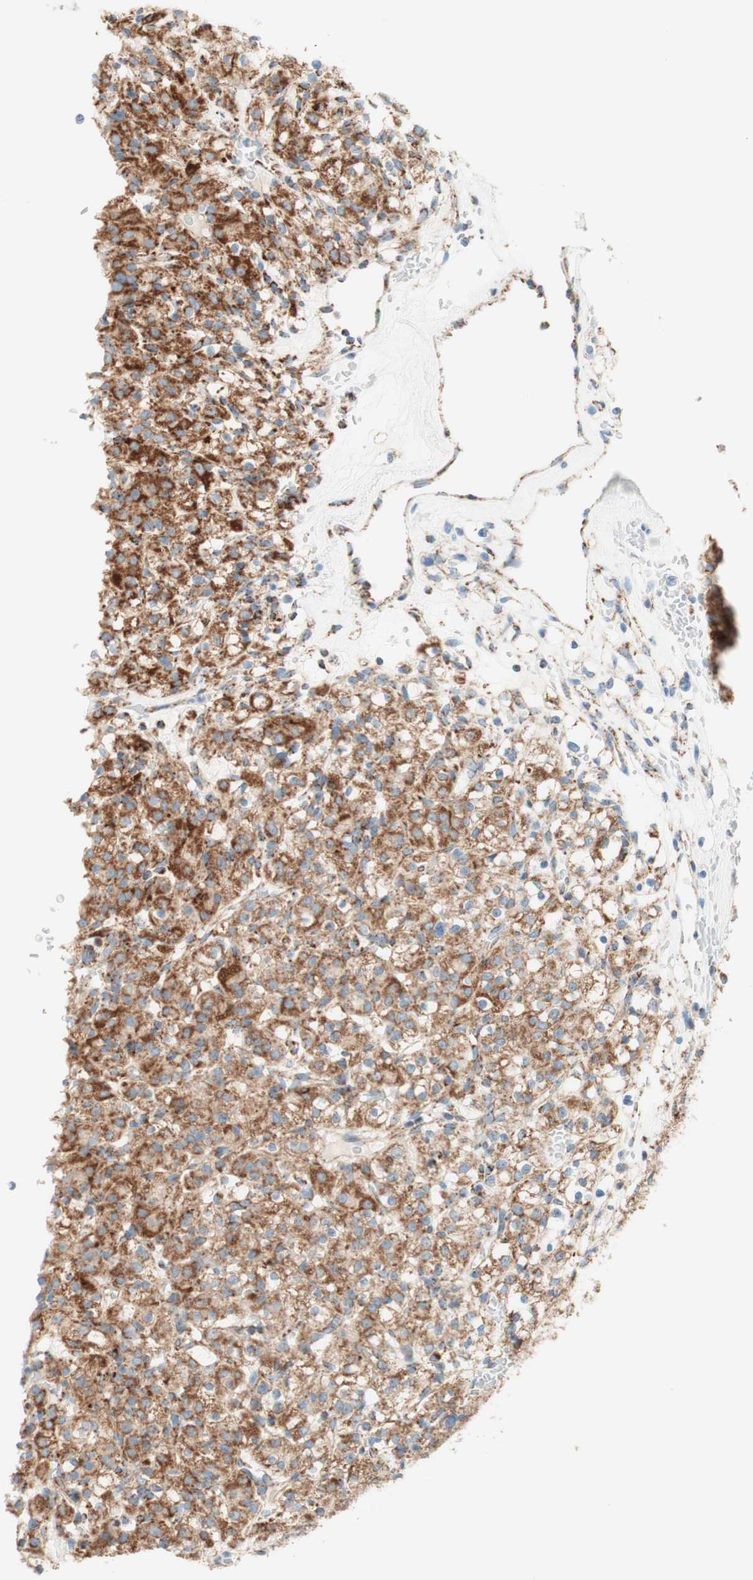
{"staining": {"intensity": "strong", "quantity": ">75%", "location": "cytoplasmic/membranous"}, "tissue": "renal cancer", "cell_type": "Tumor cells", "image_type": "cancer", "snomed": [{"axis": "morphology", "description": "Normal tissue, NOS"}, {"axis": "morphology", "description": "Adenocarcinoma, NOS"}, {"axis": "topography", "description": "Kidney"}], "caption": "About >75% of tumor cells in human renal adenocarcinoma show strong cytoplasmic/membranous protein expression as visualized by brown immunohistochemical staining.", "gene": "TOMM20", "patient": {"sex": "female", "age": 72}}